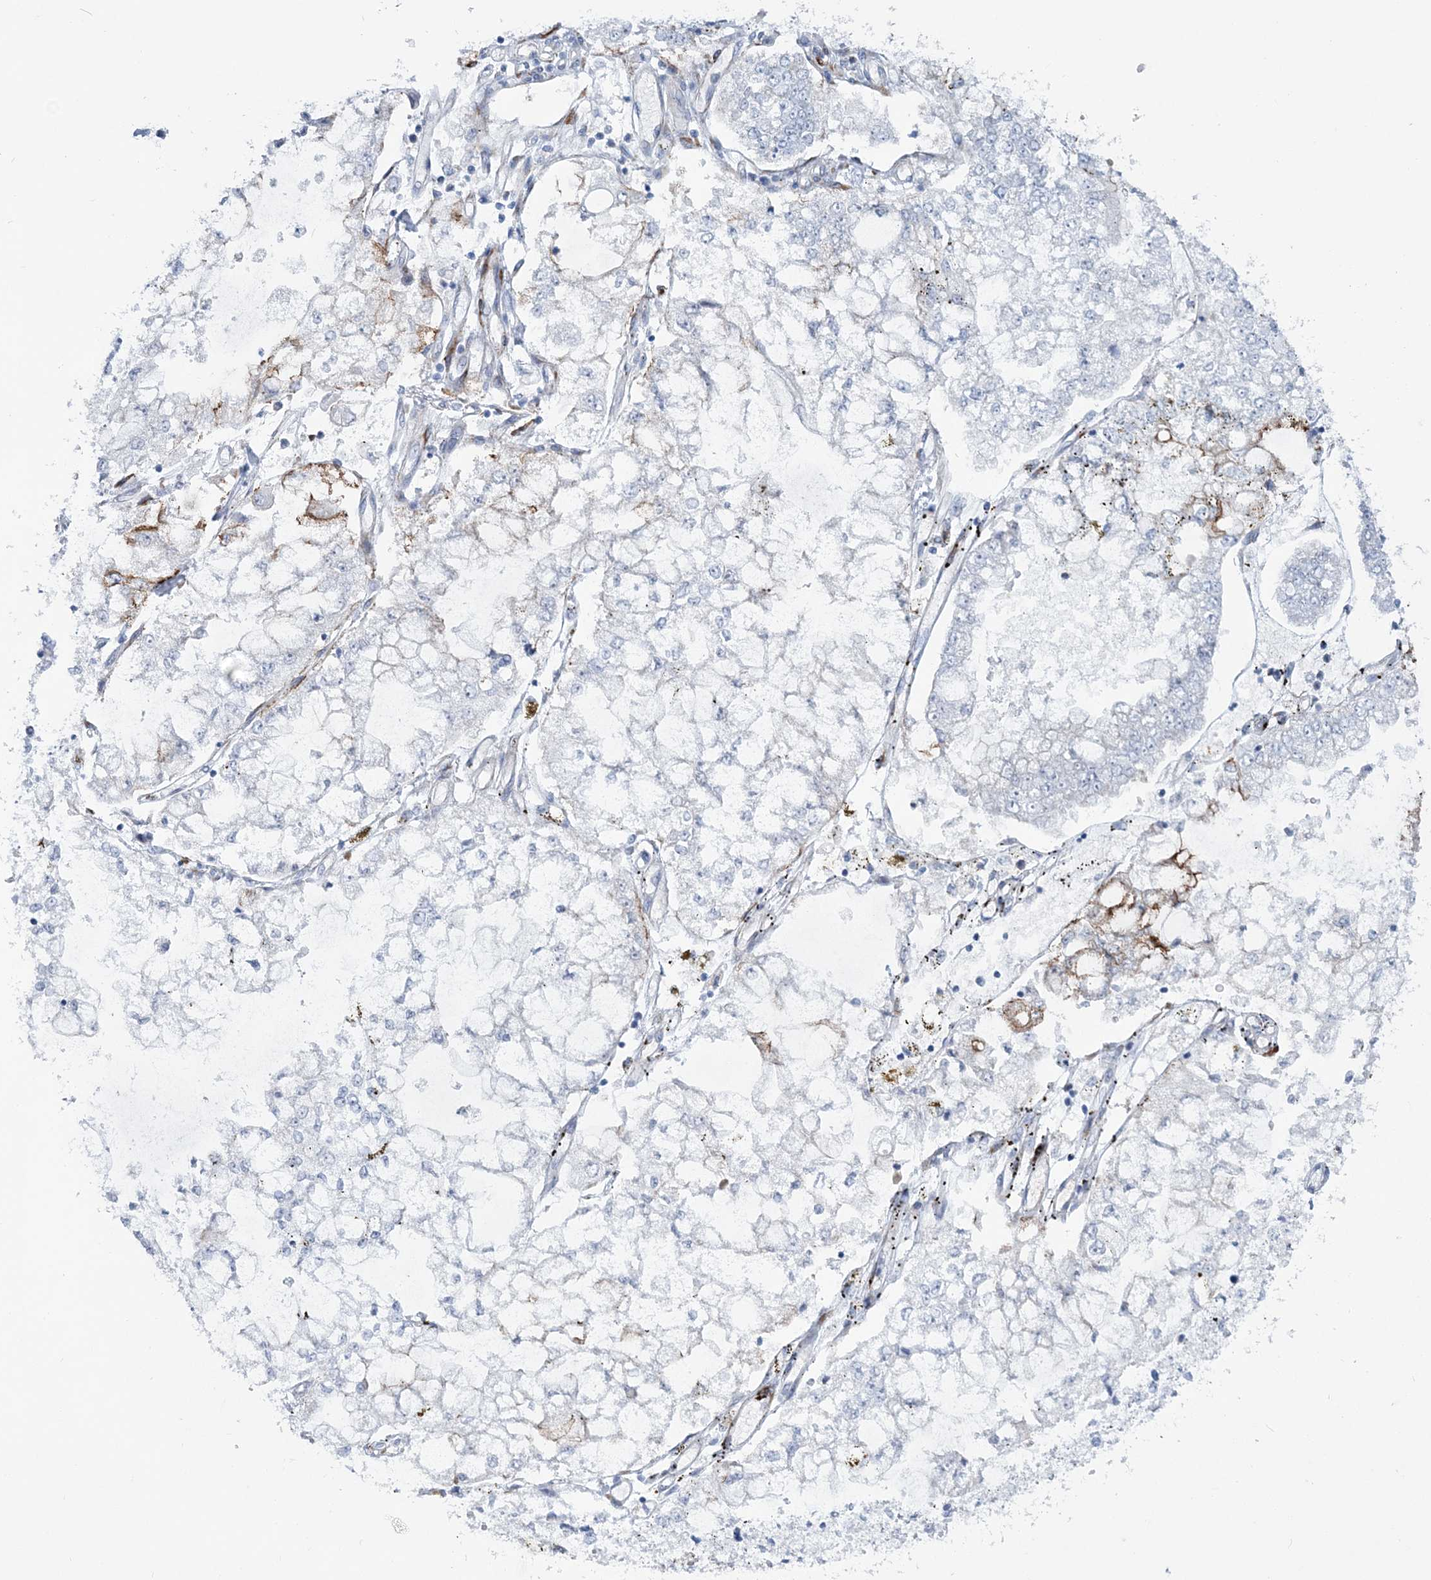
{"staining": {"intensity": "negative", "quantity": "none", "location": "none"}, "tissue": "stomach cancer", "cell_type": "Tumor cells", "image_type": "cancer", "snomed": [{"axis": "morphology", "description": "Adenocarcinoma, NOS"}, {"axis": "topography", "description": "Stomach"}], "caption": "Adenocarcinoma (stomach) was stained to show a protein in brown. There is no significant positivity in tumor cells. (Stains: DAB (3,3'-diaminobenzidine) immunohistochemistry (IHC) with hematoxylin counter stain, Microscopy: brightfield microscopy at high magnification).", "gene": "RAB11FIP5", "patient": {"sex": "male", "age": 76}}